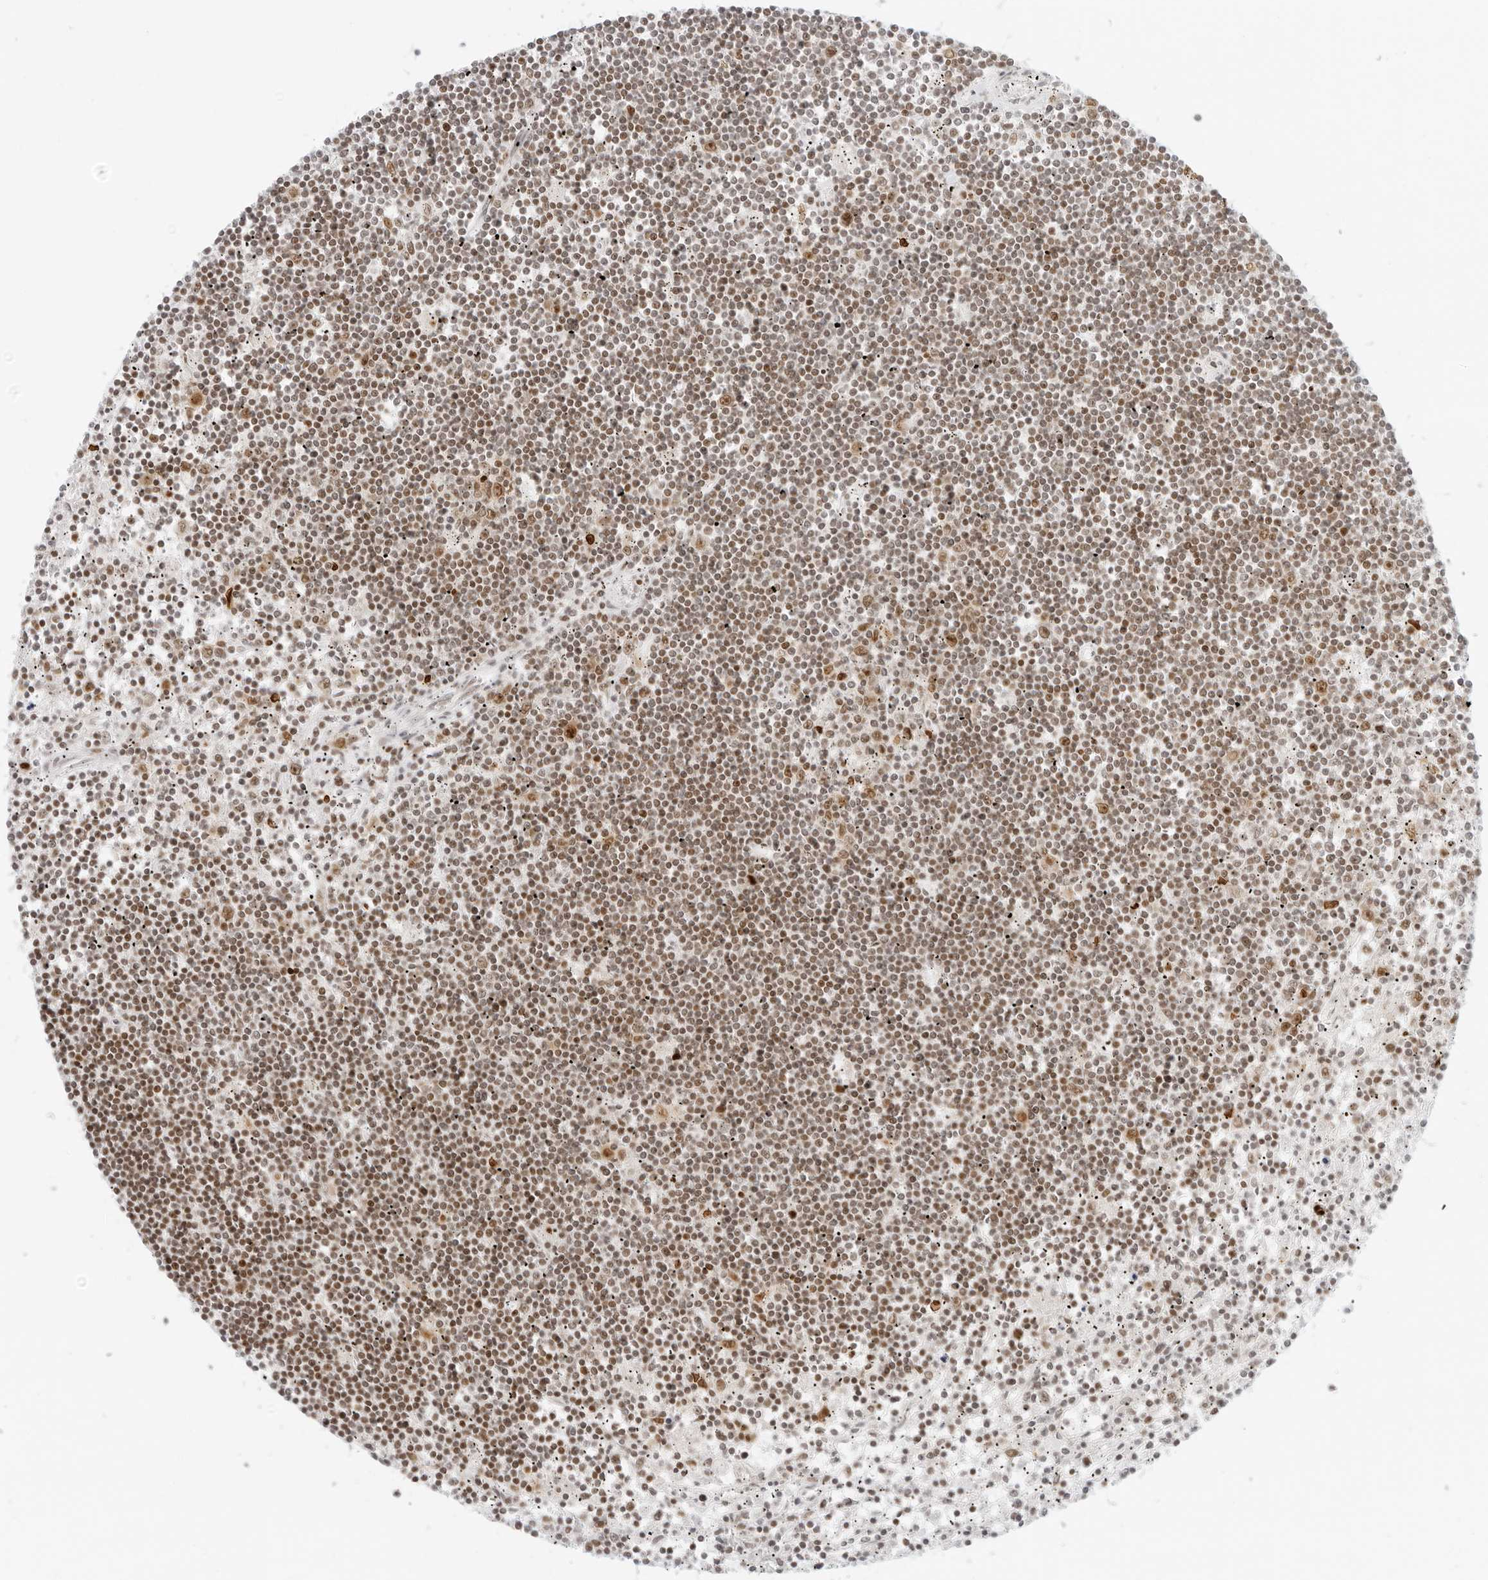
{"staining": {"intensity": "moderate", "quantity": ">75%", "location": "nuclear"}, "tissue": "lymphoma", "cell_type": "Tumor cells", "image_type": "cancer", "snomed": [{"axis": "morphology", "description": "Malignant lymphoma, non-Hodgkin's type, Low grade"}, {"axis": "topography", "description": "Spleen"}], "caption": "Immunohistochemical staining of lymphoma exhibits moderate nuclear protein expression in approximately >75% of tumor cells.", "gene": "RCC1", "patient": {"sex": "male", "age": 76}}